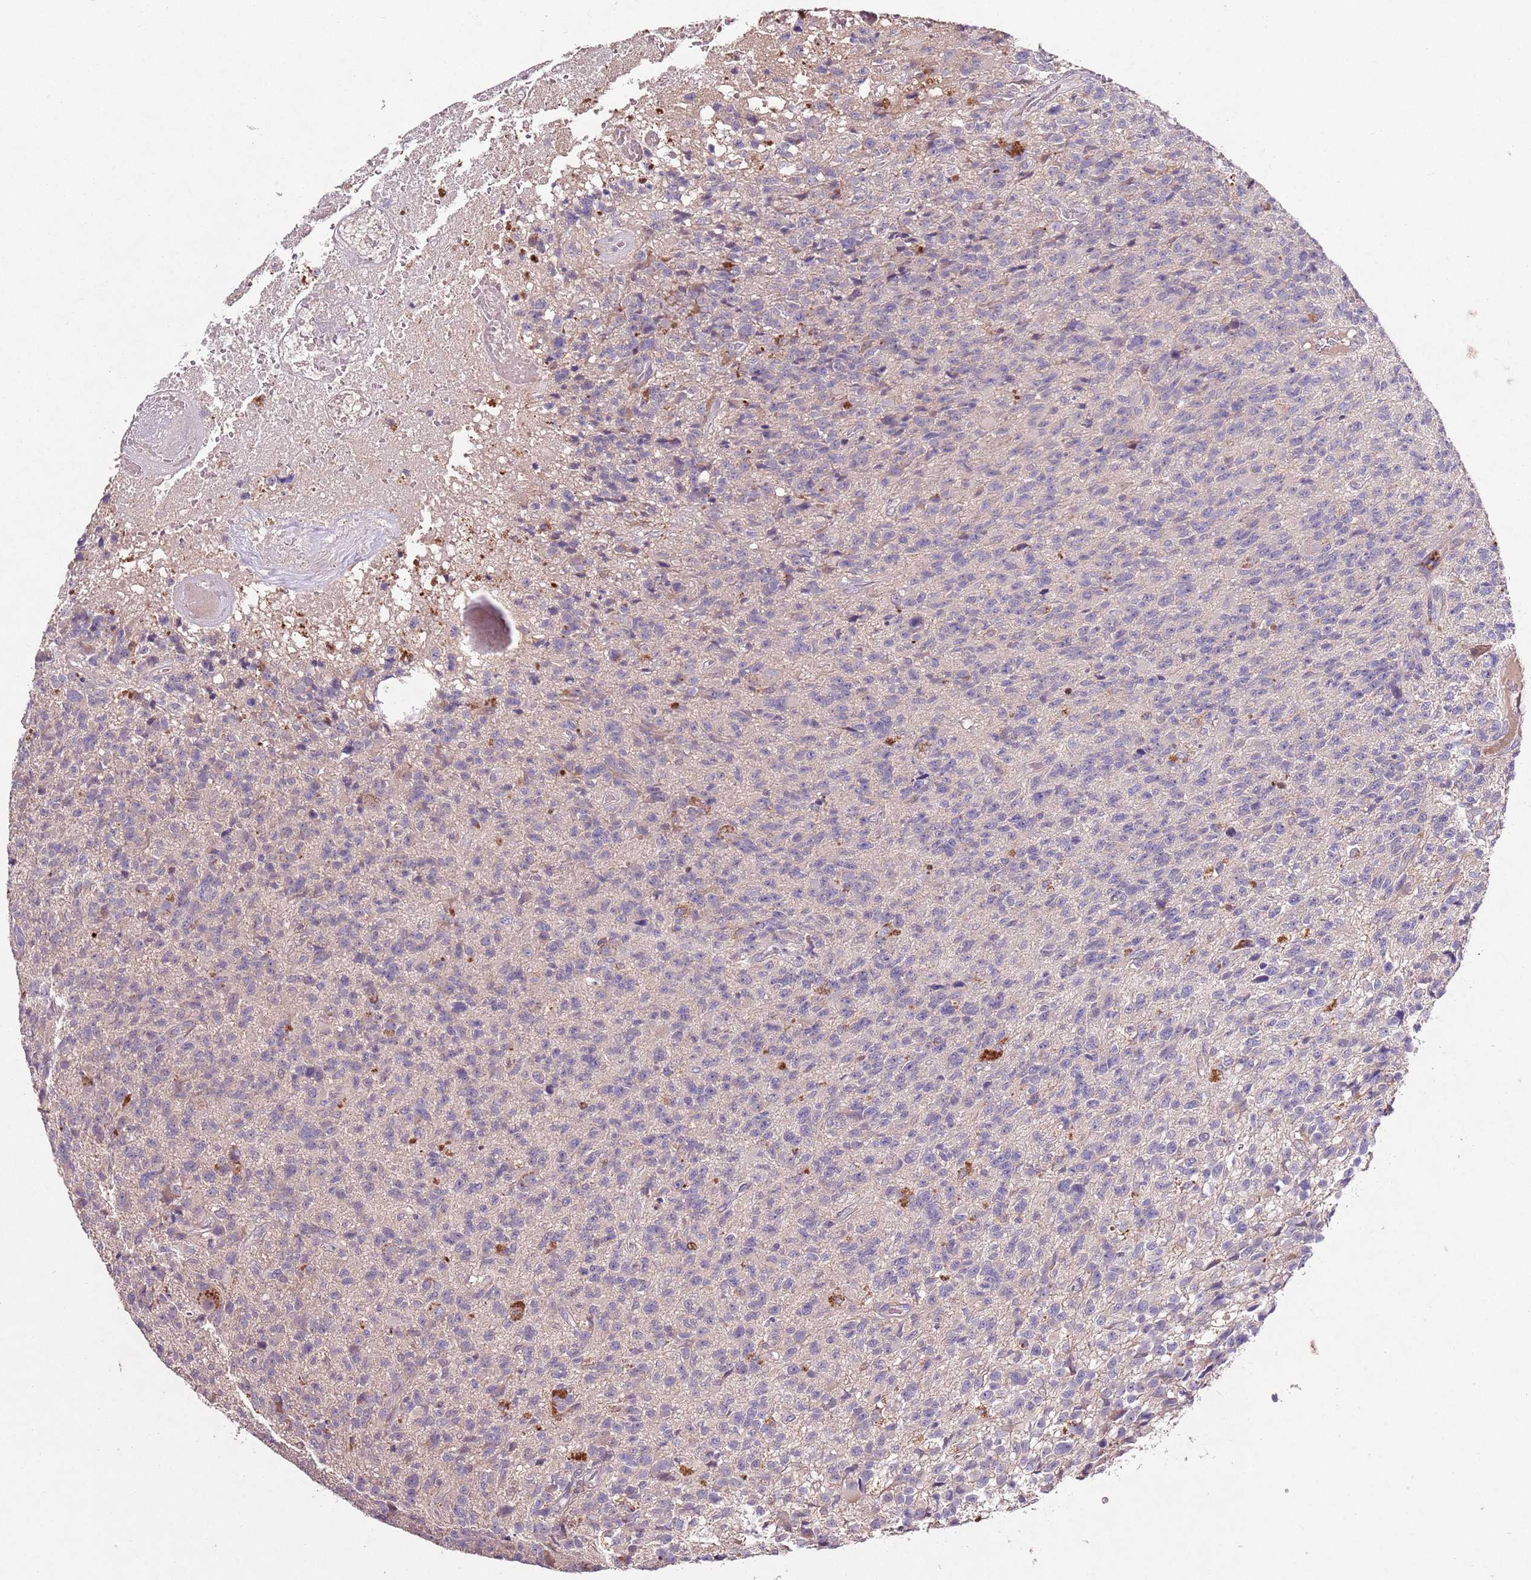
{"staining": {"intensity": "negative", "quantity": "none", "location": "none"}, "tissue": "glioma", "cell_type": "Tumor cells", "image_type": "cancer", "snomed": [{"axis": "morphology", "description": "Glioma, malignant, High grade"}, {"axis": "topography", "description": "Brain"}], "caption": "High magnification brightfield microscopy of malignant high-grade glioma stained with DAB (3,3'-diaminobenzidine) (brown) and counterstained with hematoxylin (blue): tumor cells show no significant expression. (Stains: DAB (3,3'-diaminobenzidine) IHC with hematoxylin counter stain, Microscopy: brightfield microscopy at high magnification).", "gene": "NRDE2", "patient": {"sex": "male", "age": 76}}